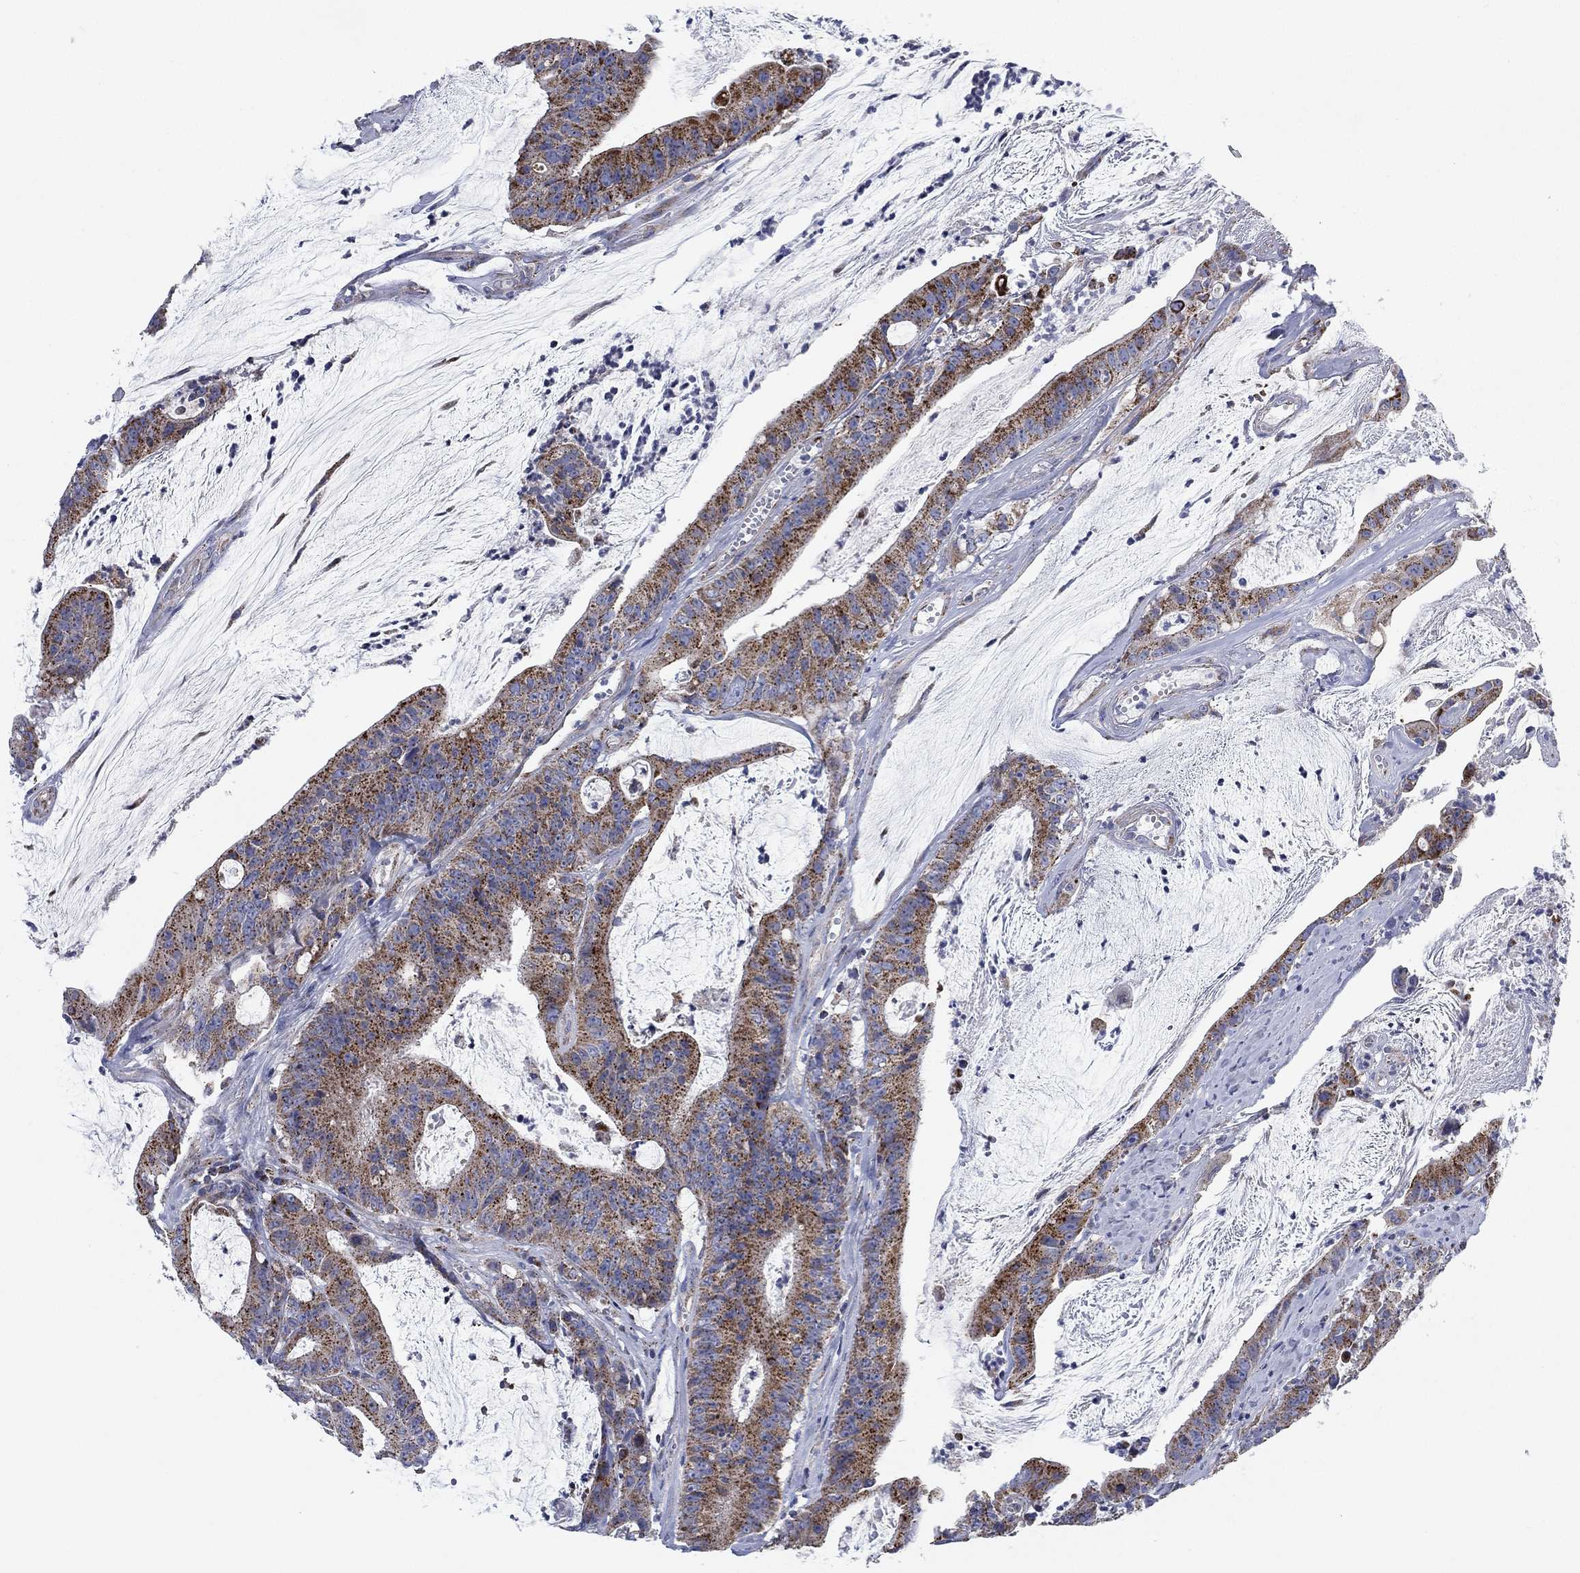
{"staining": {"intensity": "moderate", "quantity": ">75%", "location": "cytoplasmic/membranous"}, "tissue": "colorectal cancer", "cell_type": "Tumor cells", "image_type": "cancer", "snomed": [{"axis": "morphology", "description": "Adenocarcinoma, NOS"}, {"axis": "topography", "description": "Colon"}], "caption": "Moderate cytoplasmic/membranous staining for a protein is identified in approximately >75% of tumor cells of adenocarcinoma (colorectal) using immunohistochemistry (IHC).", "gene": "NACAD", "patient": {"sex": "female", "age": 69}}